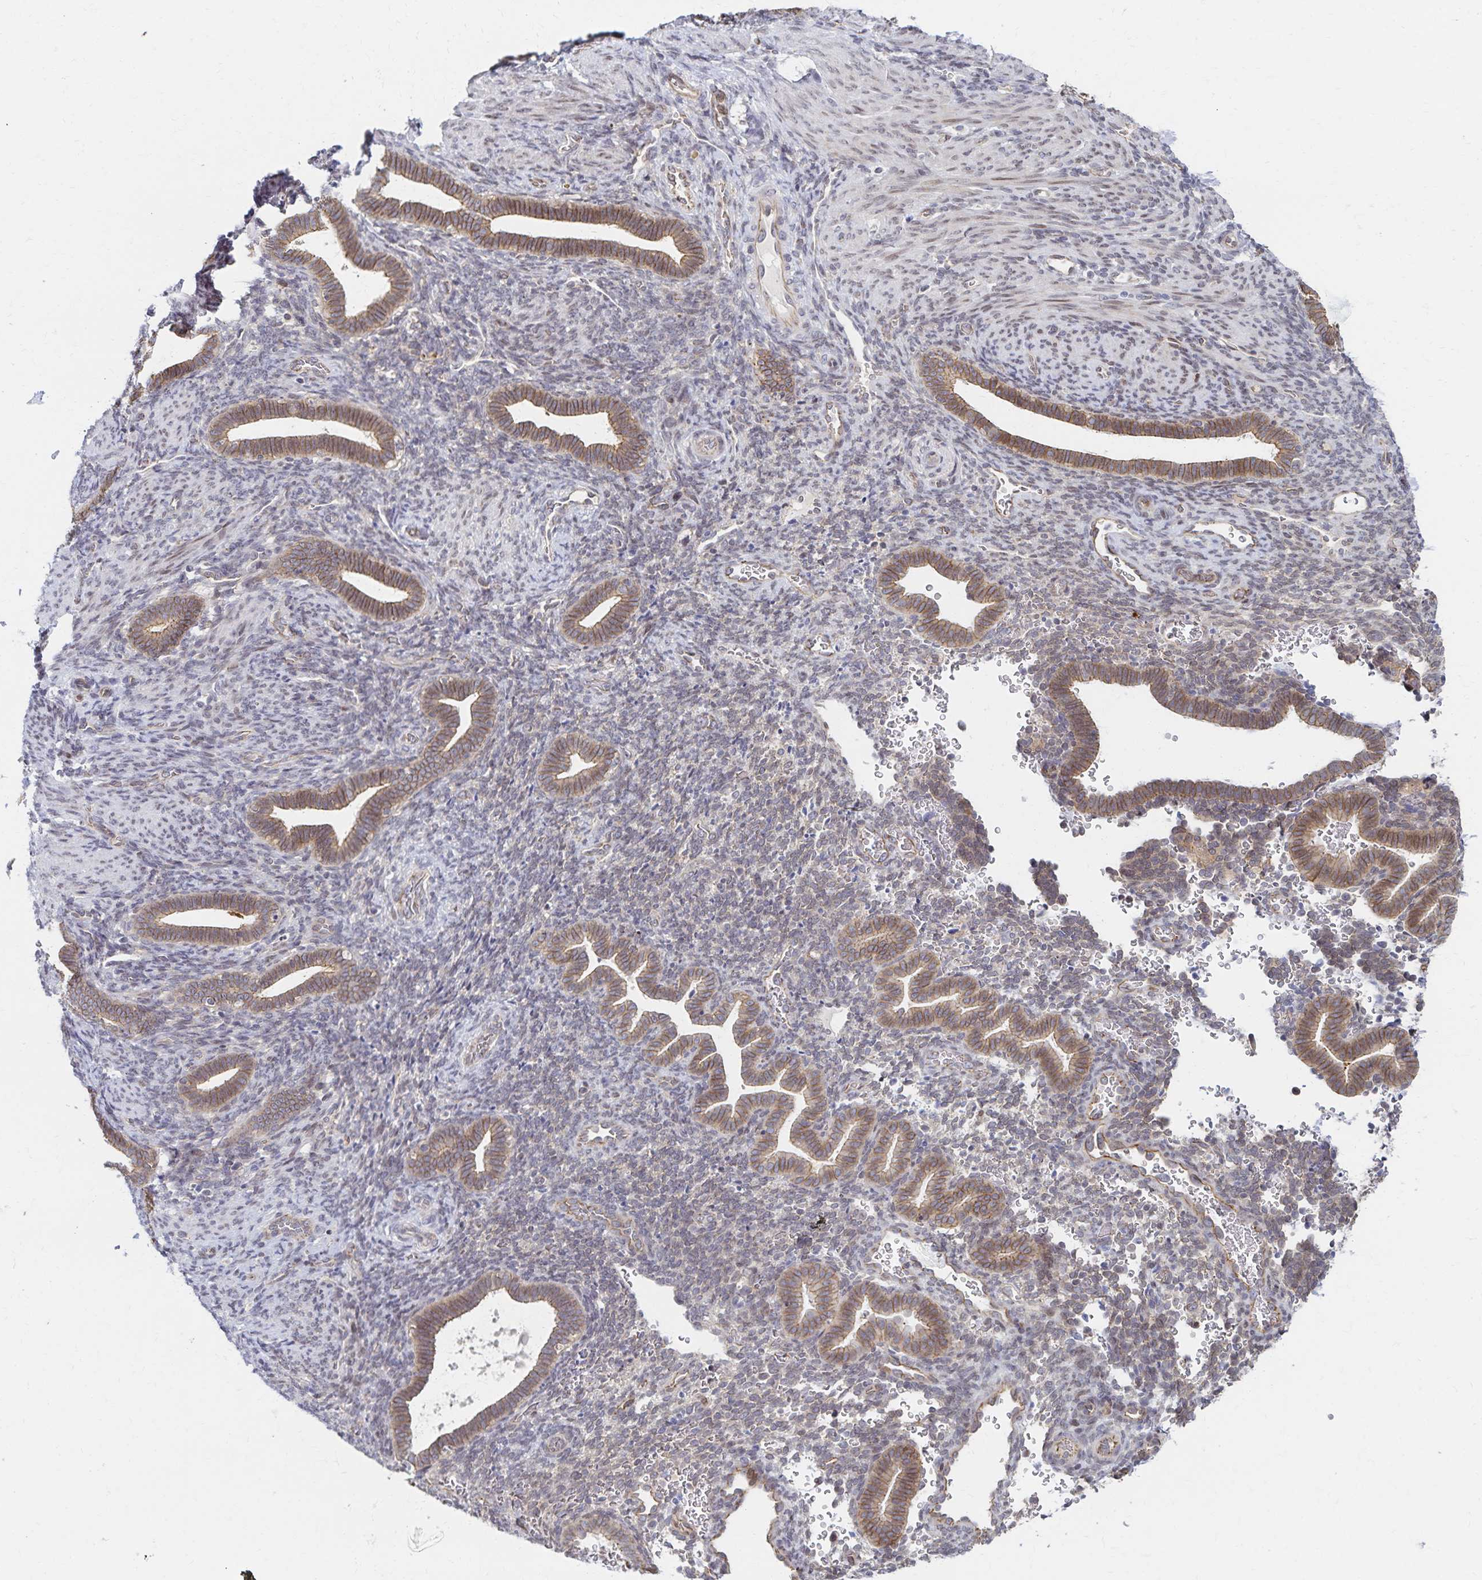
{"staining": {"intensity": "negative", "quantity": "none", "location": "none"}, "tissue": "endometrium", "cell_type": "Cells in endometrial stroma", "image_type": "normal", "snomed": [{"axis": "morphology", "description": "Normal tissue, NOS"}, {"axis": "topography", "description": "Endometrium"}], "caption": "This micrograph is of benign endometrium stained with immunohistochemistry to label a protein in brown with the nuclei are counter-stained blue. There is no staining in cells in endometrial stroma.", "gene": "RAB9B", "patient": {"sex": "female", "age": 34}}